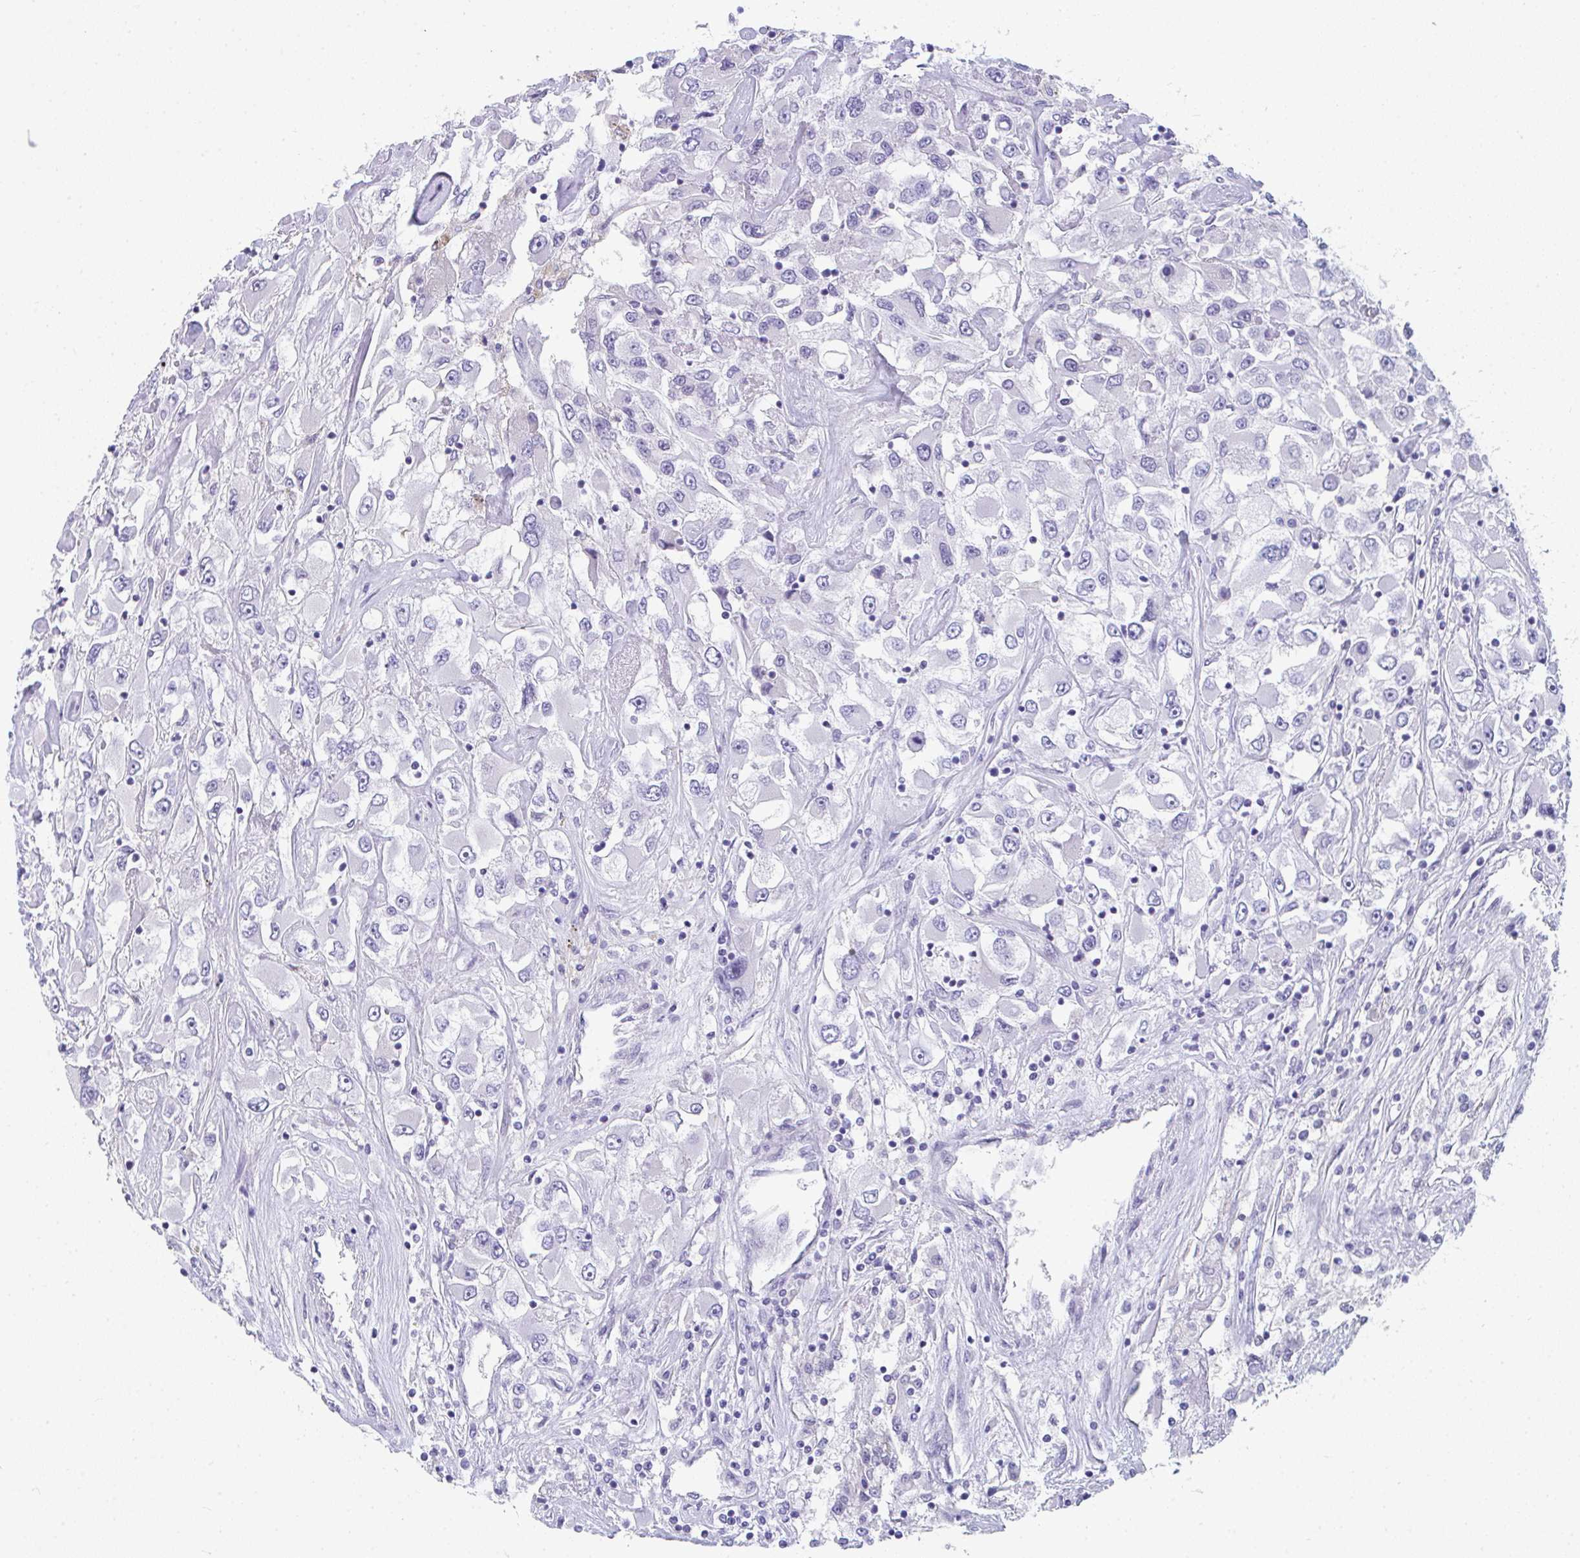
{"staining": {"intensity": "negative", "quantity": "none", "location": "none"}, "tissue": "renal cancer", "cell_type": "Tumor cells", "image_type": "cancer", "snomed": [{"axis": "morphology", "description": "Adenocarcinoma, NOS"}, {"axis": "topography", "description": "Kidney"}], "caption": "IHC of renal adenocarcinoma displays no expression in tumor cells. The staining is performed using DAB (3,3'-diaminobenzidine) brown chromogen with nuclei counter-stained in using hematoxylin.", "gene": "TTC30B", "patient": {"sex": "female", "age": 52}}